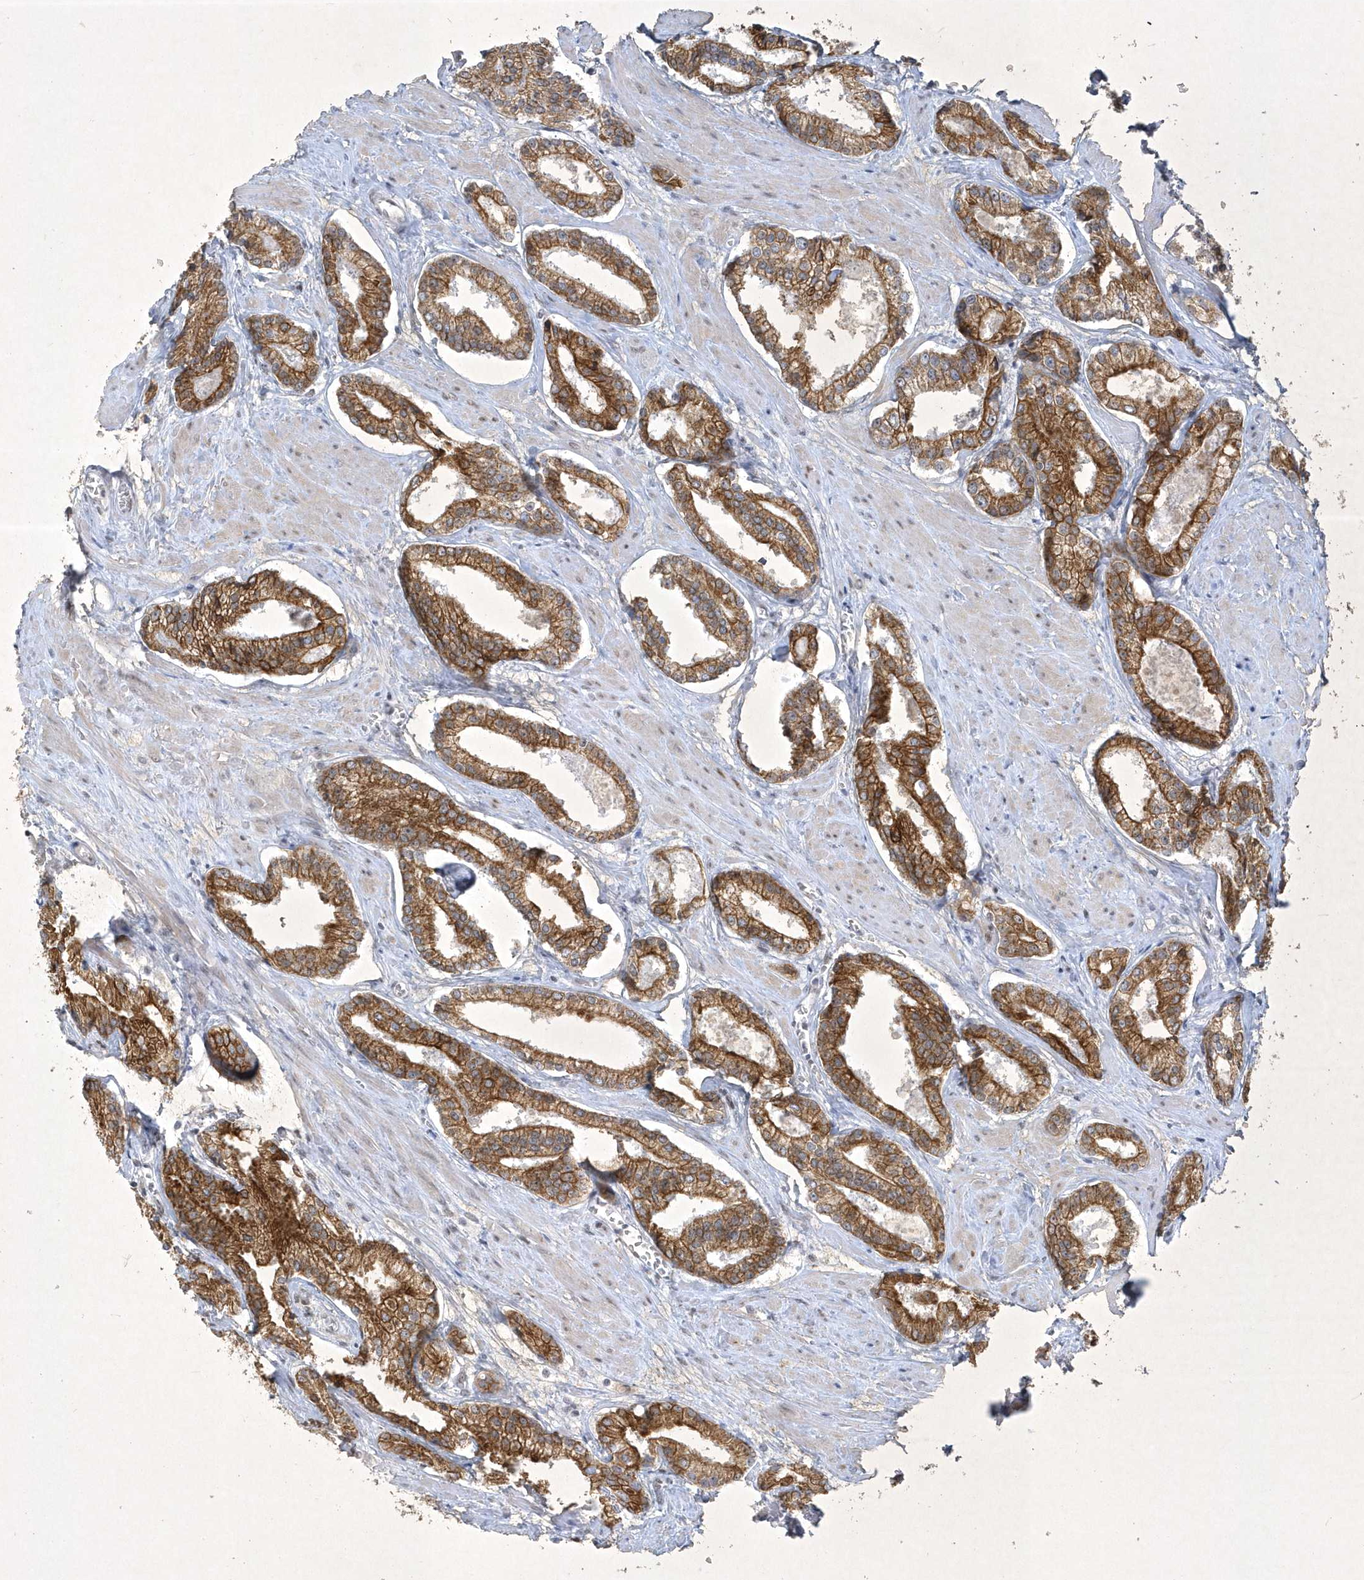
{"staining": {"intensity": "strong", "quantity": ">75%", "location": "cytoplasmic/membranous"}, "tissue": "prostate cancer", "cell_type": "Tumor cells", "image_type": "cancer", "snomed": [{"axis": "morphology", "description": "Adenocarcinoma, Low grade"}, {"axis": "topography", "description": "Prostate"}], "caption": "About >75% of tumor cells in human prostate low-grade adenocarcinoma reveal strong cytoplasmic/membranous protein staining as visualized by brown immunohistochemical staining.", "gene": "ZBTB9", "patient": {"sex": "male", "age": 54}}